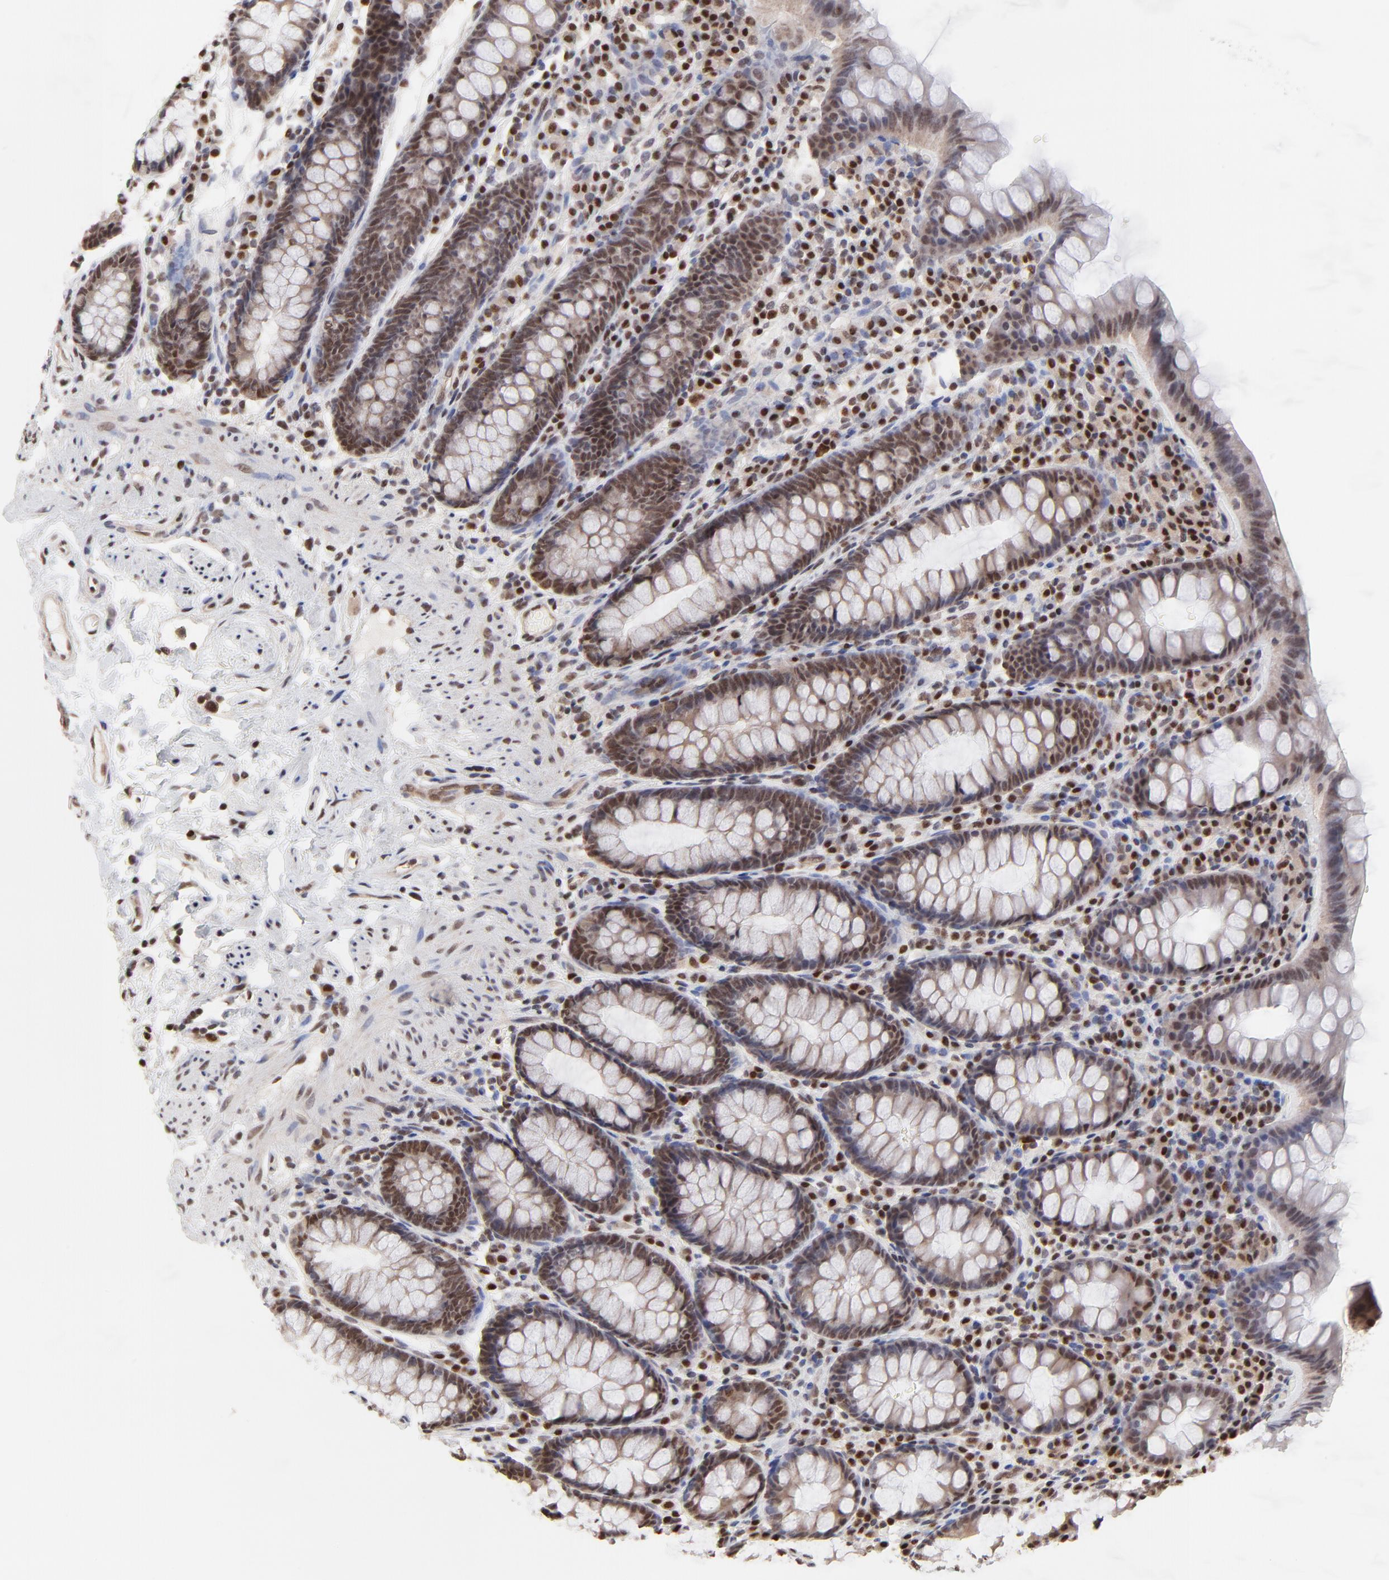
{"staining": {"intensity": "moderate", "quantity": ">75%", "location": "nuclear"}, "tissue": "rectum", "cell_type": "Glandular cells", "image_type": "normal", "snomed": [{"axis": "morphology", "description": "Normal tissue, NOS"}, {"axis": "topography", "description": "Rectum"}], "caption": "A brown stain highlights moderate nuclear staining of a protein in glandular cells of normal rectum. (DAB (3,3'-diaminobenzidine) IHC, brown staining for protein, blue staining for nuclei).", "gene": "DSN1", "patient": {"sex": "male", "age": 92}}